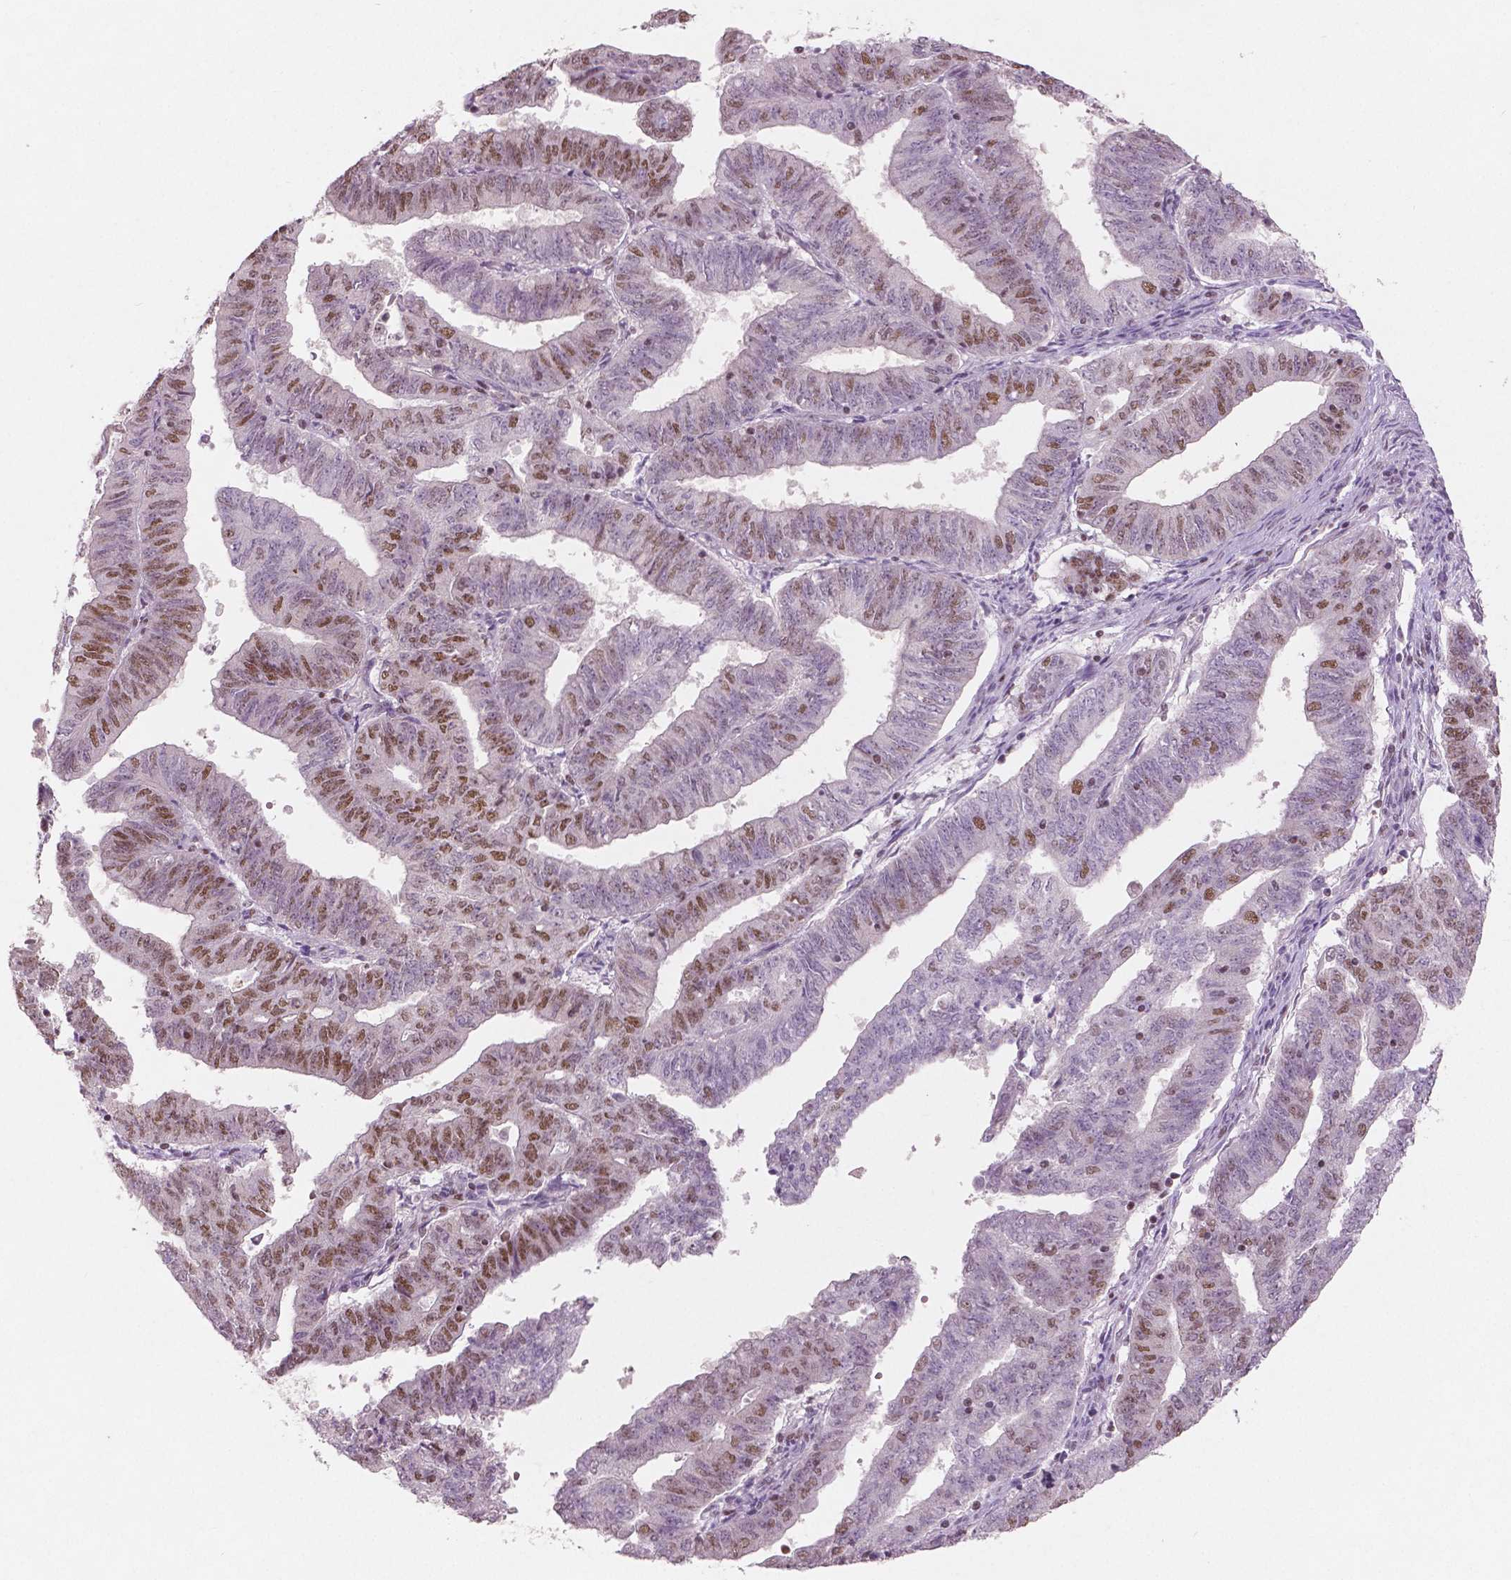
{"staining": {"intensity": "moderate", "quantity": "<25%", "location": "nuclear"}, "tissue": "endometrial cancer", "cell_type": "Tumor cells", "image_type": "cancer", "snomed": [{"axis": "morphology", "description": "Adenocarcinoma, NOS"}, {"axis": "topography", "description": "Endometrium"}], "caption": "Endometrial cancer (adenocarcinoma) stained with a protein marker demonstrates moderate staining in tumor cells.", "gene": "BRD4", "patient": {"sex": "female", "age": 82}}